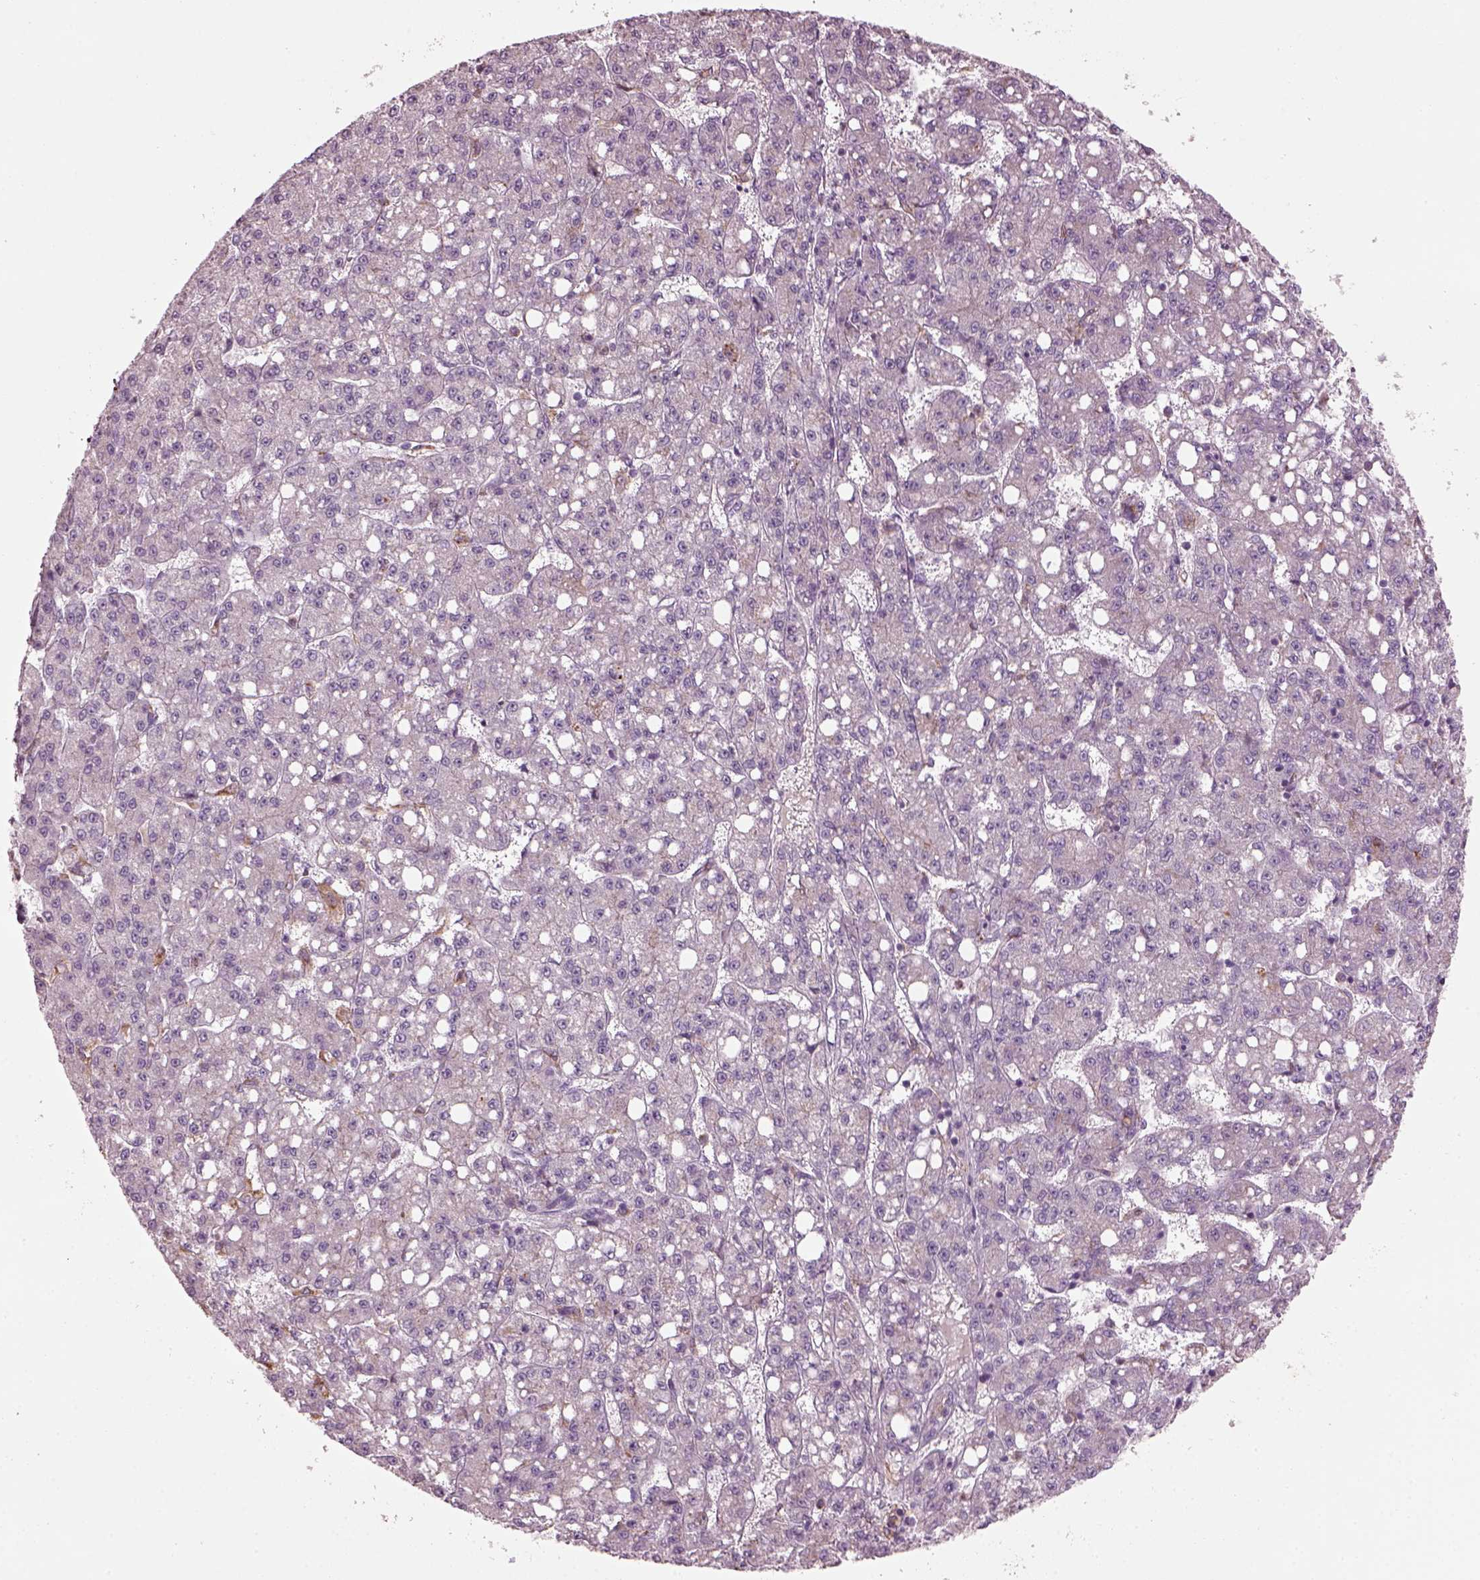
{"staining": {"intensity": "negative", "quantity": "none", "location": "none"}, "tissue": "liver cancer", "cell_type": "Tumor cells", "image_type": "cancer", "snomed": [{"axis": "morphology", "description": "Carcinoma, Hepatocellular, NOS"}, {"axis": "topography", "description": "Liver"}], "caption": "Immunohistochemistry of hepatocellular carcinoma (liver) reveals no expression in tumor cells.", "gene": "TMEM231", "patient": {"sex": "female", "age": 65}}